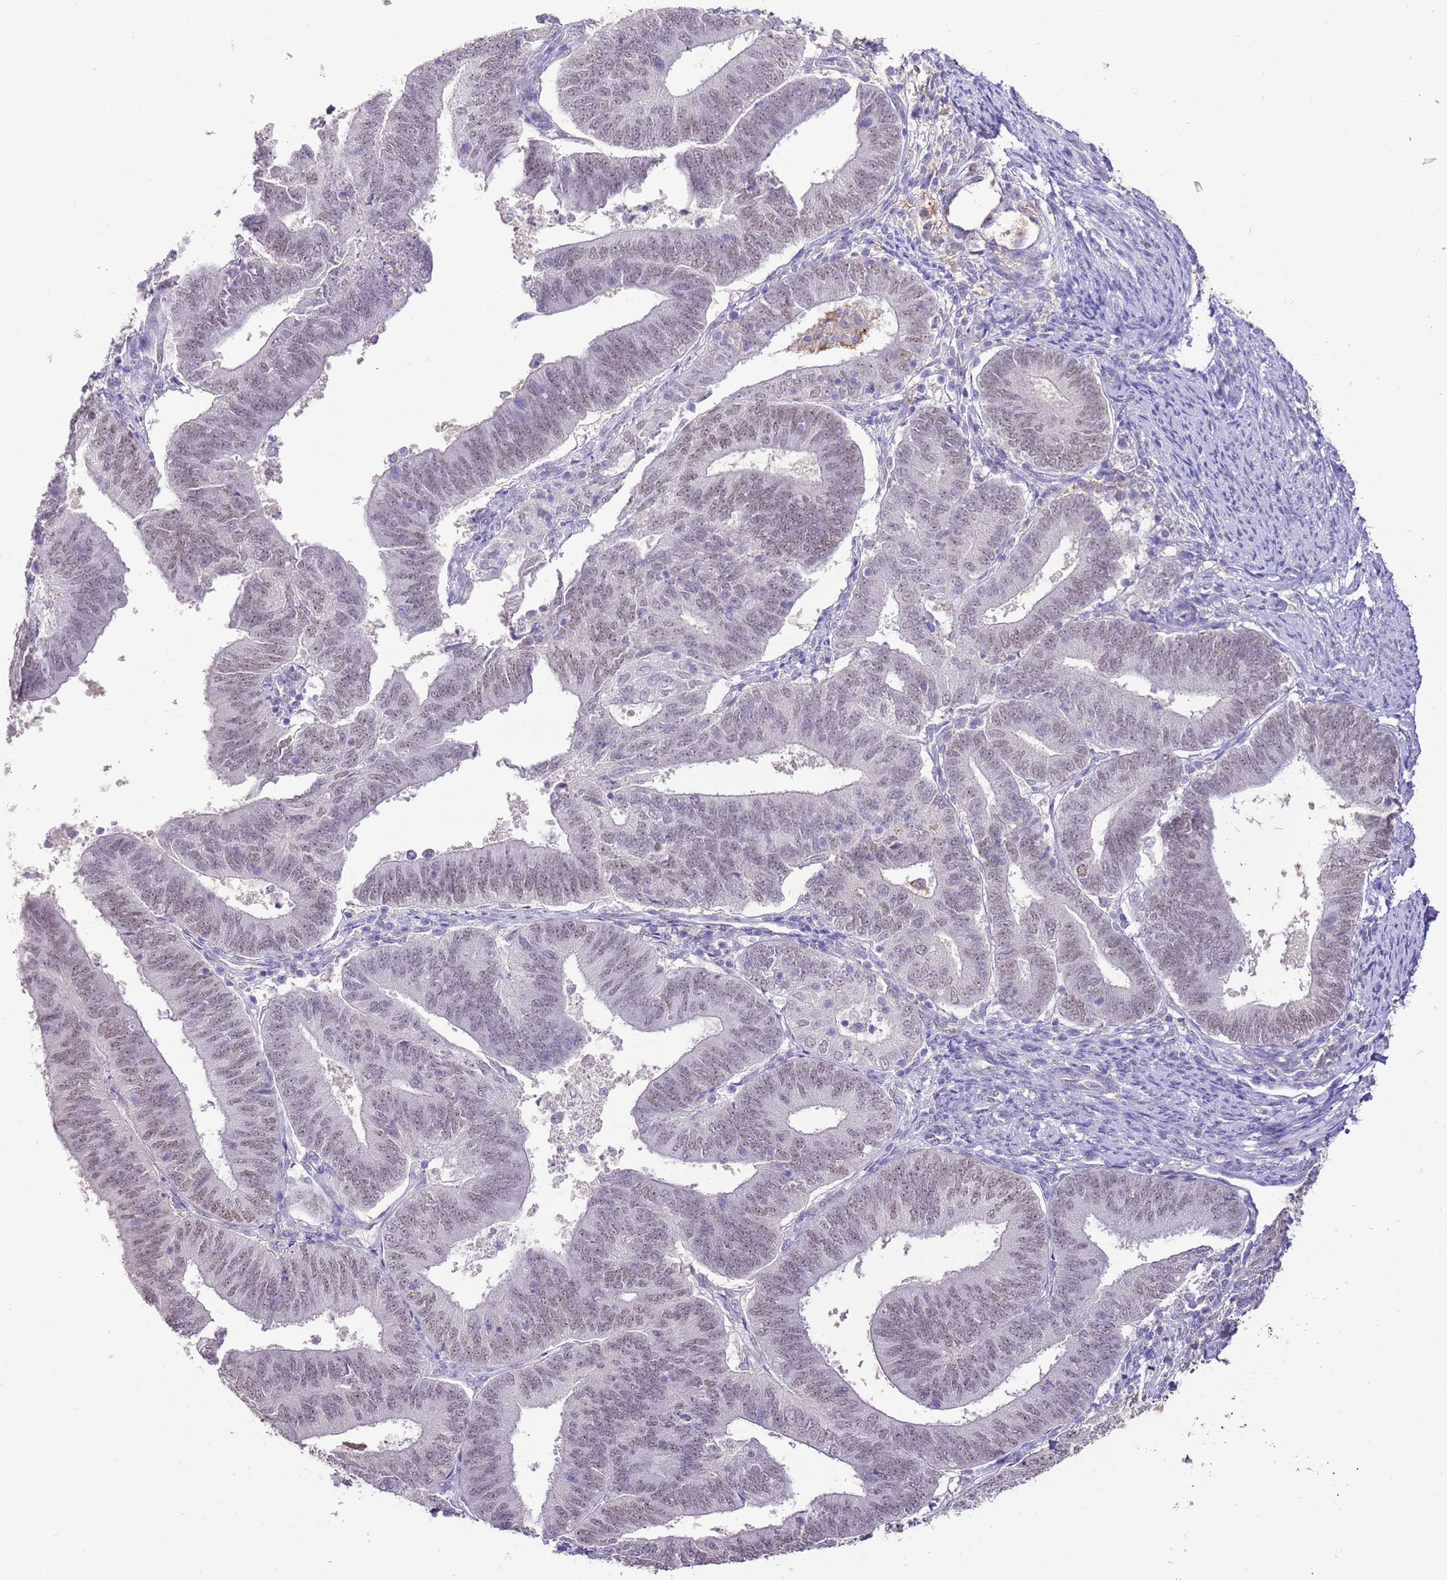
{"staining": {"intensity": "weak", "quantity": ">75%", "location": "nuclear"}, "tissue": "endometrial cancer", "cell_type": "Tumor cells", "image_type": "cancer", "snomed": [{"axis": "morphology", "description": "Adenocarcinoma, NOS"}, {"axis": "topography", "description": "Endometrium"}], "caption": "High-power microscopy captured an immunohistochemistry image of adenocarcinoma (endometrial), revealing weak nuclear expression in approximately >75% of tumor cells.", "gene": "IZUMO4", "patient": {"sex": "female", "age": 70}}